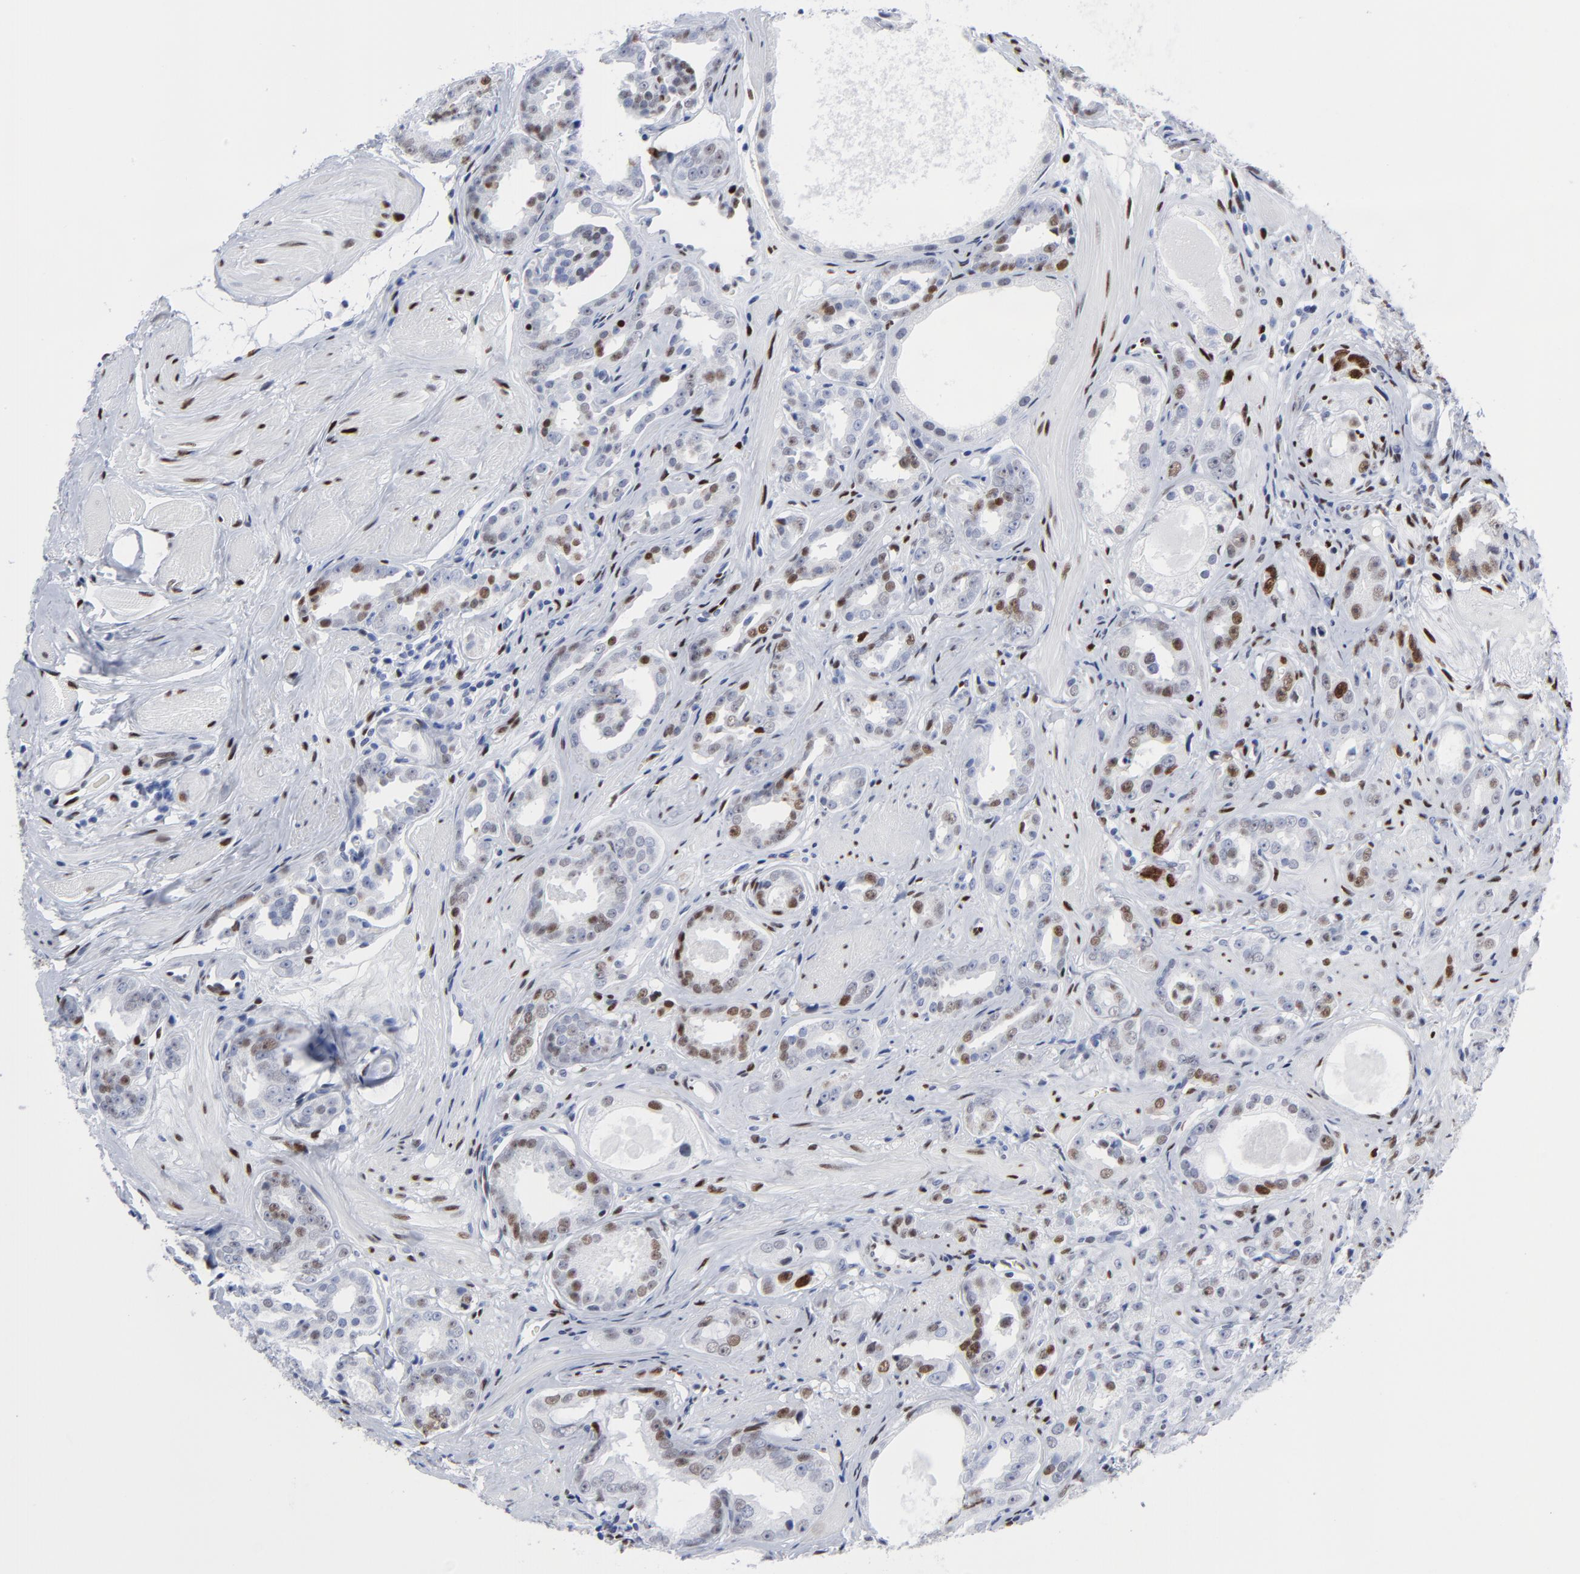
{"staining": {"intensity": "moderate", "quantity": "25%-75%", "location": "nuclear"}, "tissue": "prostate cancer", "cell_type": "Tumor cells", "image_type": "cancer", "snomed": [{"axis": "morphology", "description": "Adenocarcinoma, Medium grade"}, {"axis": "topography", "description": "Prostate"}], "caption": "Protein analysis of prostate cancer tissue demonstrates moderate nuclear staining in approximately 25%-75% of tumor cells. The protein of interest is stained brown, and the nuclei are stained in blue (DAB (3,3'-diaminobenzidine) IHC with brightfield microscopy, high magnification).", "gene": "JUN", "patient": {"sex": "male", "age": 53}}